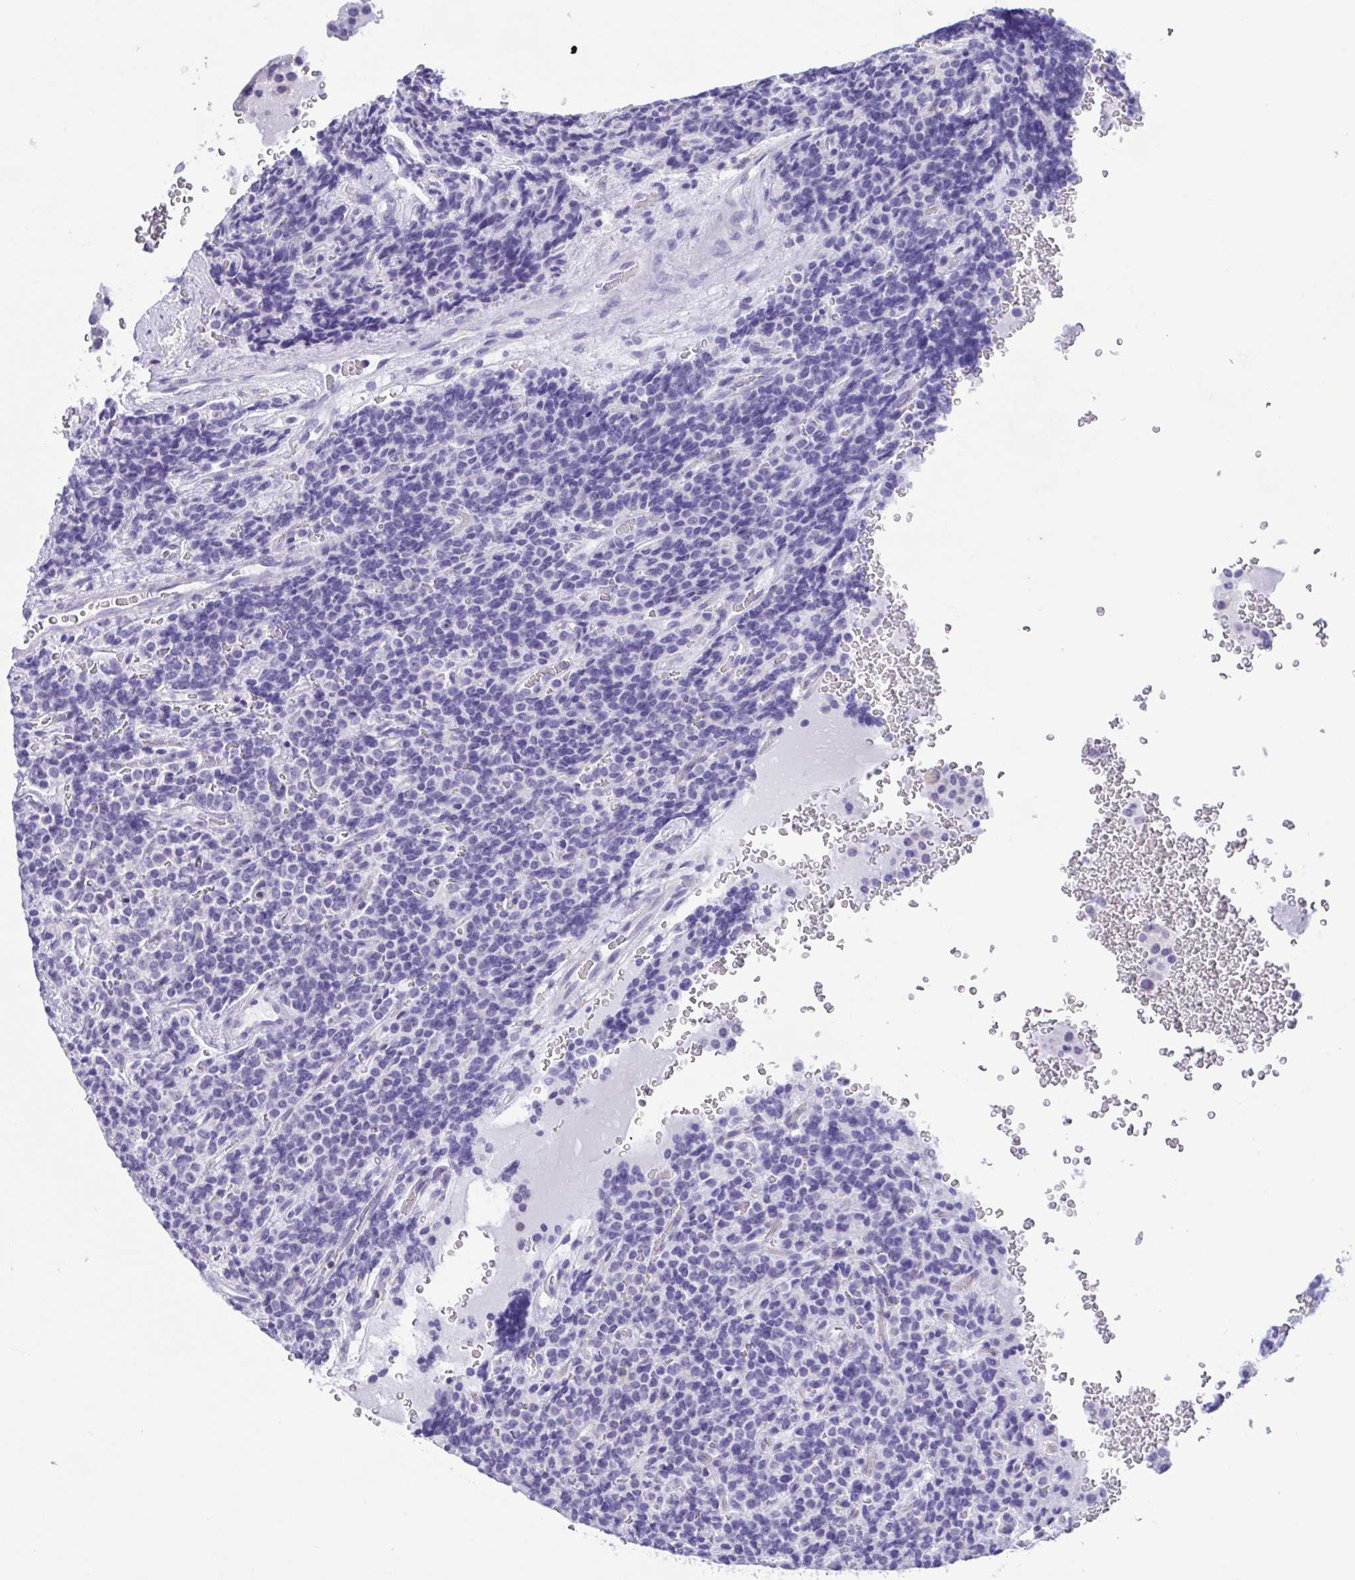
{"staining": {"intensity": "negative", "quantity": "none", "location": "none"}, "tissue": "carcinoid", "cell_type": "Tumor cells", "image_type": "cancer", "snomed": [{"axis": "morphology", "description": "Carcinoid, malignant, NOS"}, {"axis": "topography", "description": "Pancreas"}], "caption": "A high-resolution photomicrograph shows immunohistochemistry staining of carcinoid, which reveals no significant expression in tumor cells. (Brightfield microscopy of DAB (3,3'-diaminobenzidine) immunohistochemistry (IHC) at high magnification).", "gene": "TNNI3", "patient": {"sex": "male", "age": 36}}